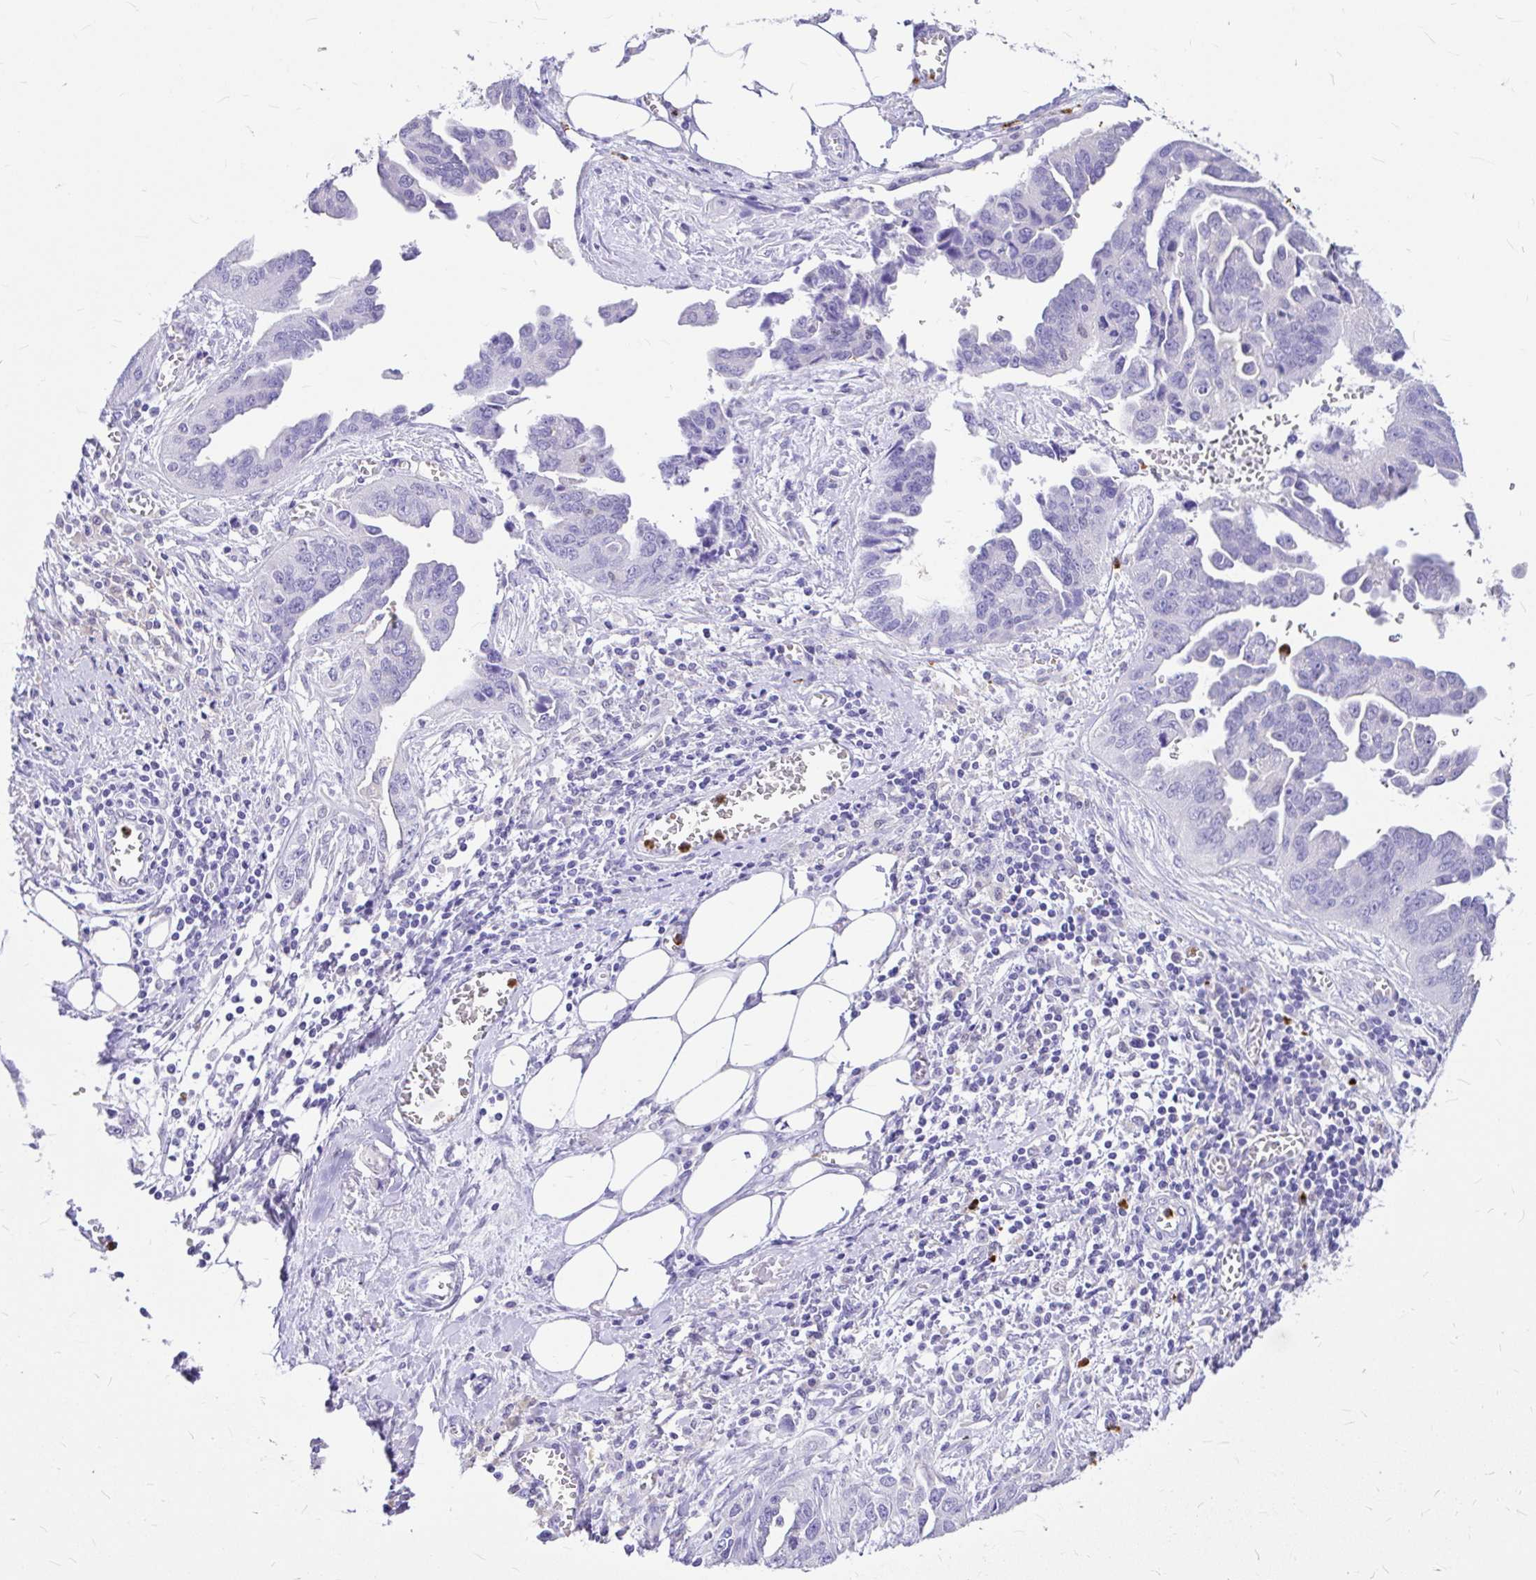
{"staining": {"intensity": "negative", "quantity": "none", "location": "none"}, "tissue": "ovarian cancer", "cell_type": "Tumor cells", "image_type": "cancer", "snomed": [{"axis": "morphology", "description": "Cystadenocarcinoma, serous, NOS"}, {"axis": "topography", "description": "Ovary"}], "caption": "Micrograph shows no protein positivity in tumor cells of serous cystadenocarcinoma (ovarian) tissue.", "gene": "CLEC1B", "patient": {"sex": "female", "age": 75}}